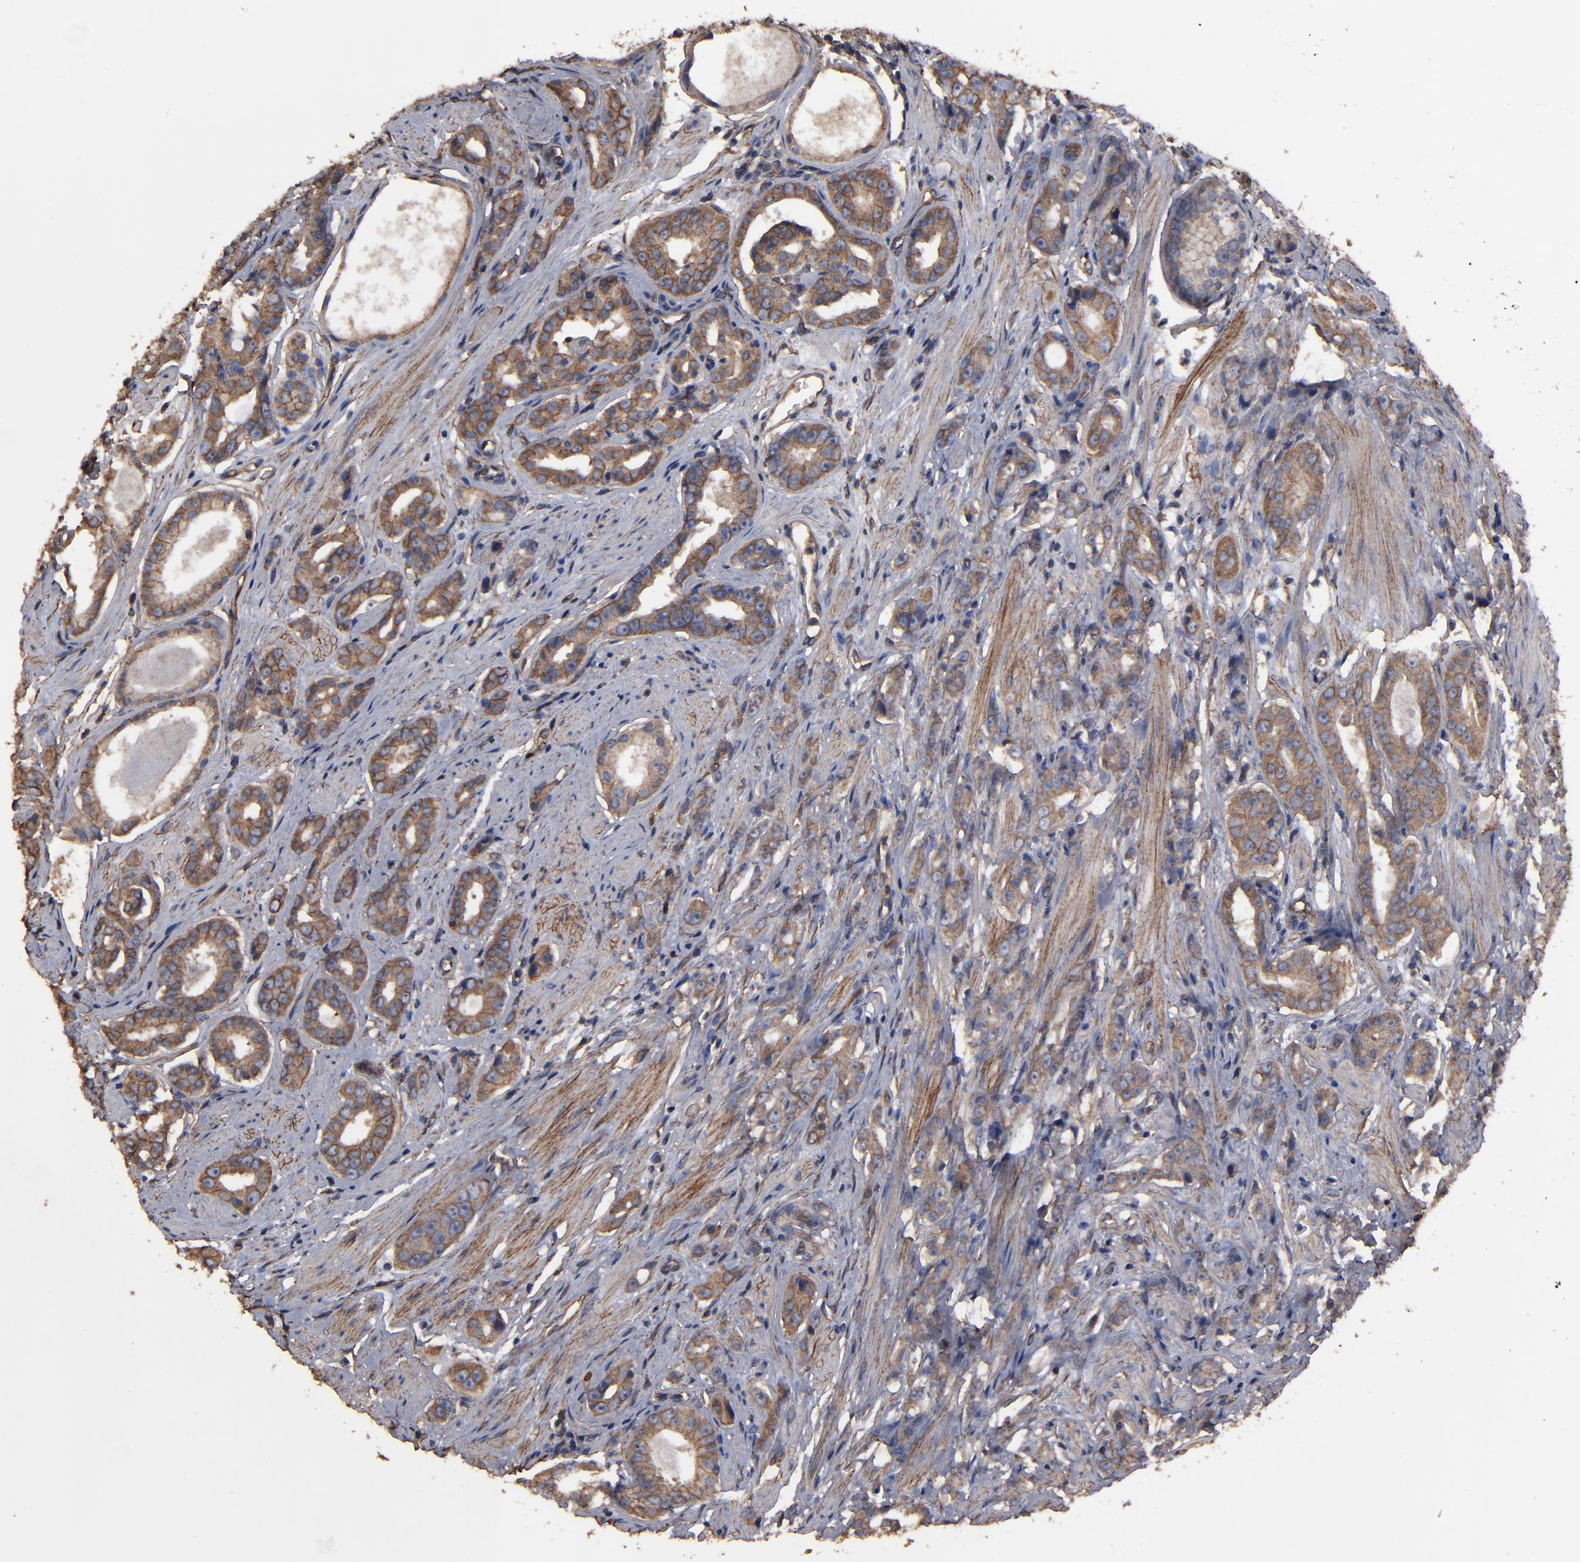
{"staining": {"intensity": "moderate", "quantity": ">75%", "location": "cytoplasmic/membranous"}, "tissue": "prostate cancer", "cell_type": "Tumor cells", "image_type": "cancer", "snomed": [{"axis": "morphology", "description": "Adenocarcinoma, Medium grade"}, {"axis": "topography", "description": "Prostate"}], "caption": "Adenocarcinoma (medium-grade) (prostate) stained with a brown dye reveals moderate cytoplasmic/membranous positive staining in approximately >75% of tumor cells.", "gene": "DMD", "patient": {"sex": "male", "age": 53}}